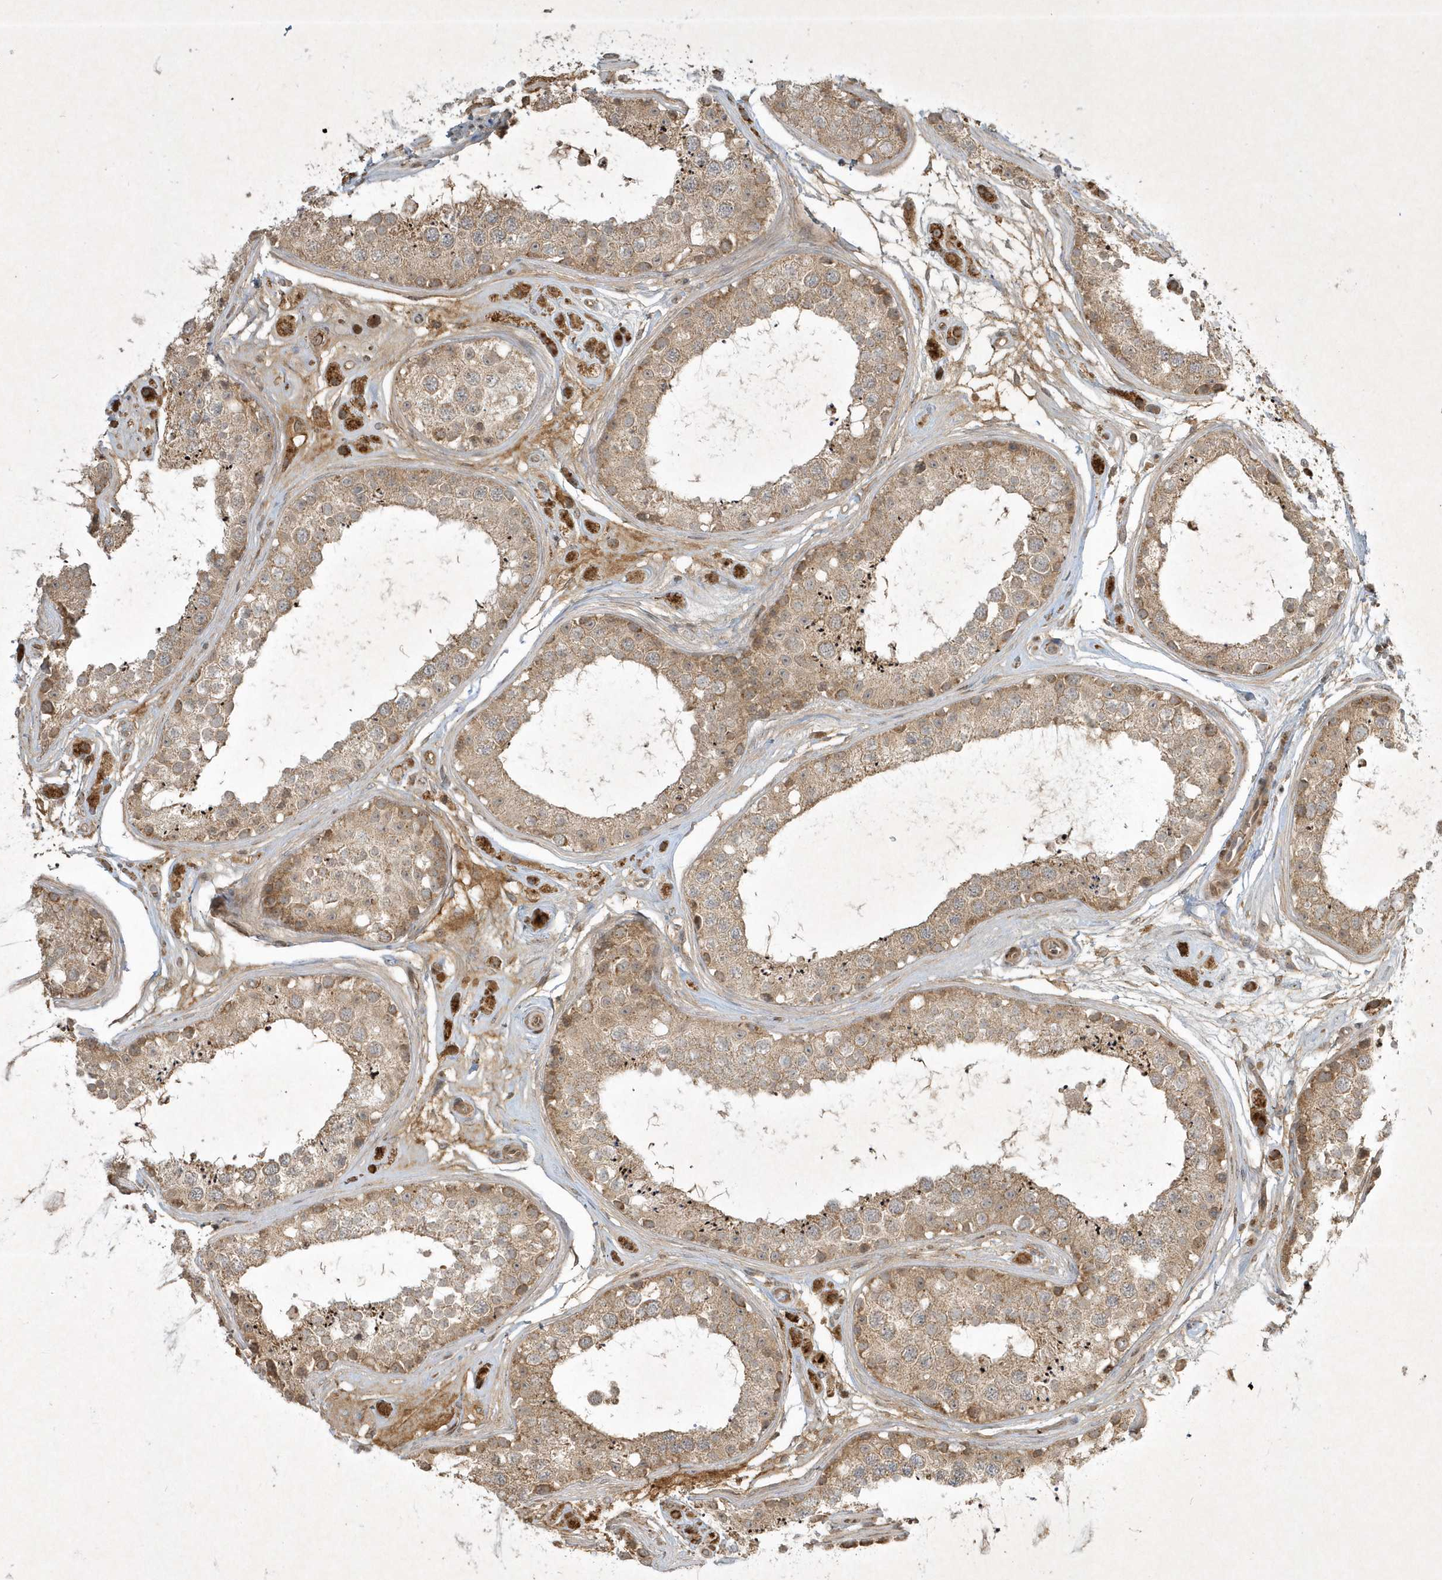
{"staining": {"intensity": "moderate", "quantity": ">75%", "location": "cytoplasmic/membranous"}, "tissue": "testis", "cell_type": "Cells in seminiferous ducts", "image_type": "normal", "snomed": [{"axis": "morphology", "description": "Normal tissue, NOS"}, {"axis": "topography", "description": "Testis"}], "caption": "This is a micrograph of immunohistochemistry staining of benign testis, which shows moderate positivity in the cytoplasmic/membranous of cells in seminiferous ducts.", "gene": "PLTP", "patient": {"sex": "male", "age": 25}}